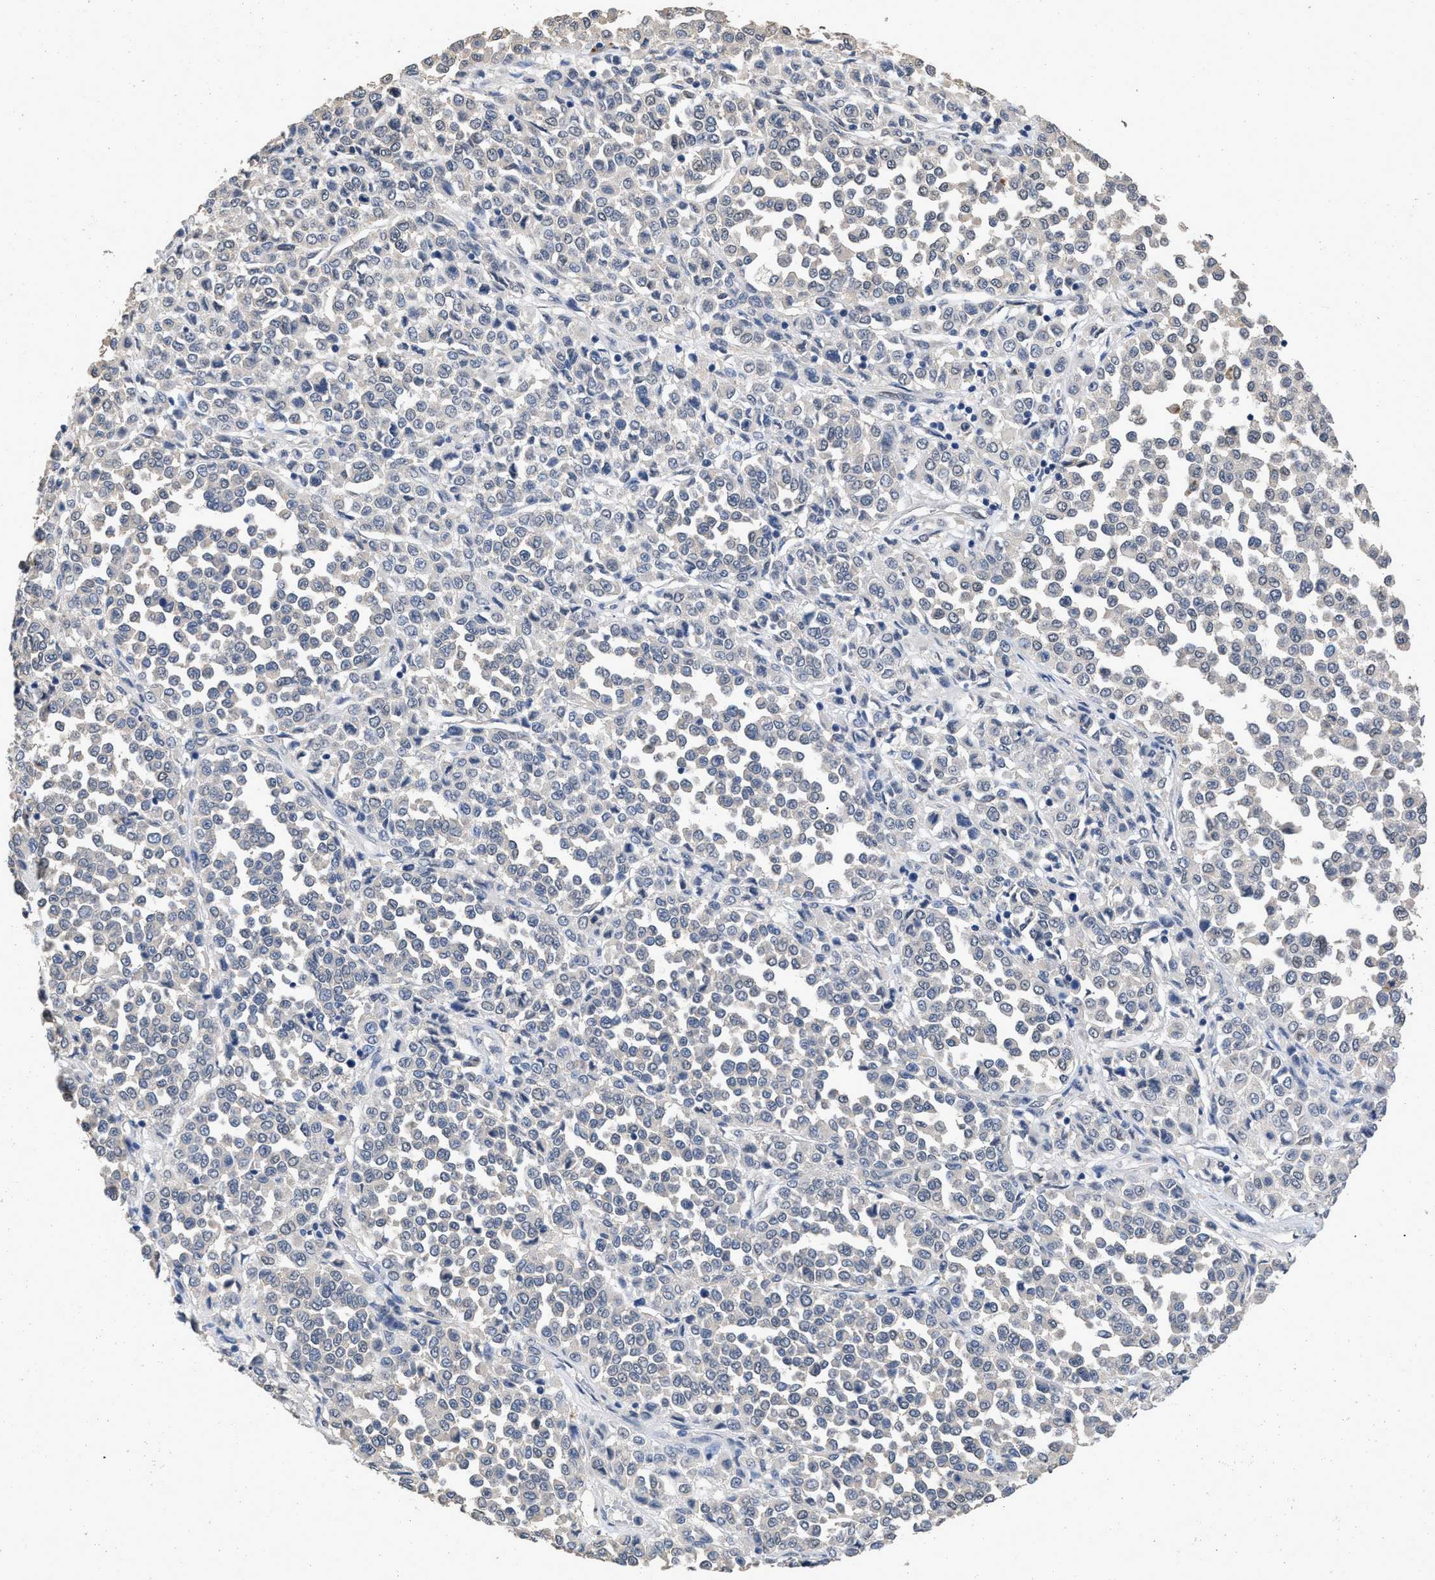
{"staining": {"intensity": "negative", "quantity": "none", "location": "none"}, "tissue": "melanoma", "cell_type": "Tumor cells", "image_type": "cancer", "snomed": [{"axis": "morphology", "description": "Malignant melanoma, Metastatic site"}, {"axis": "topography", "description": "Pancreas"}], "caption": "There is no significant expression in tumor cells of melanoma. The staining was performed using DAB (3,3'-diaminobenzidine) to visualize the protein expression in brown, while the nuclei were stained in blue with hematoxylin (Magnification: 20x).", "gene": "QKI", "patient": {"sex": "female", "age": 30}}